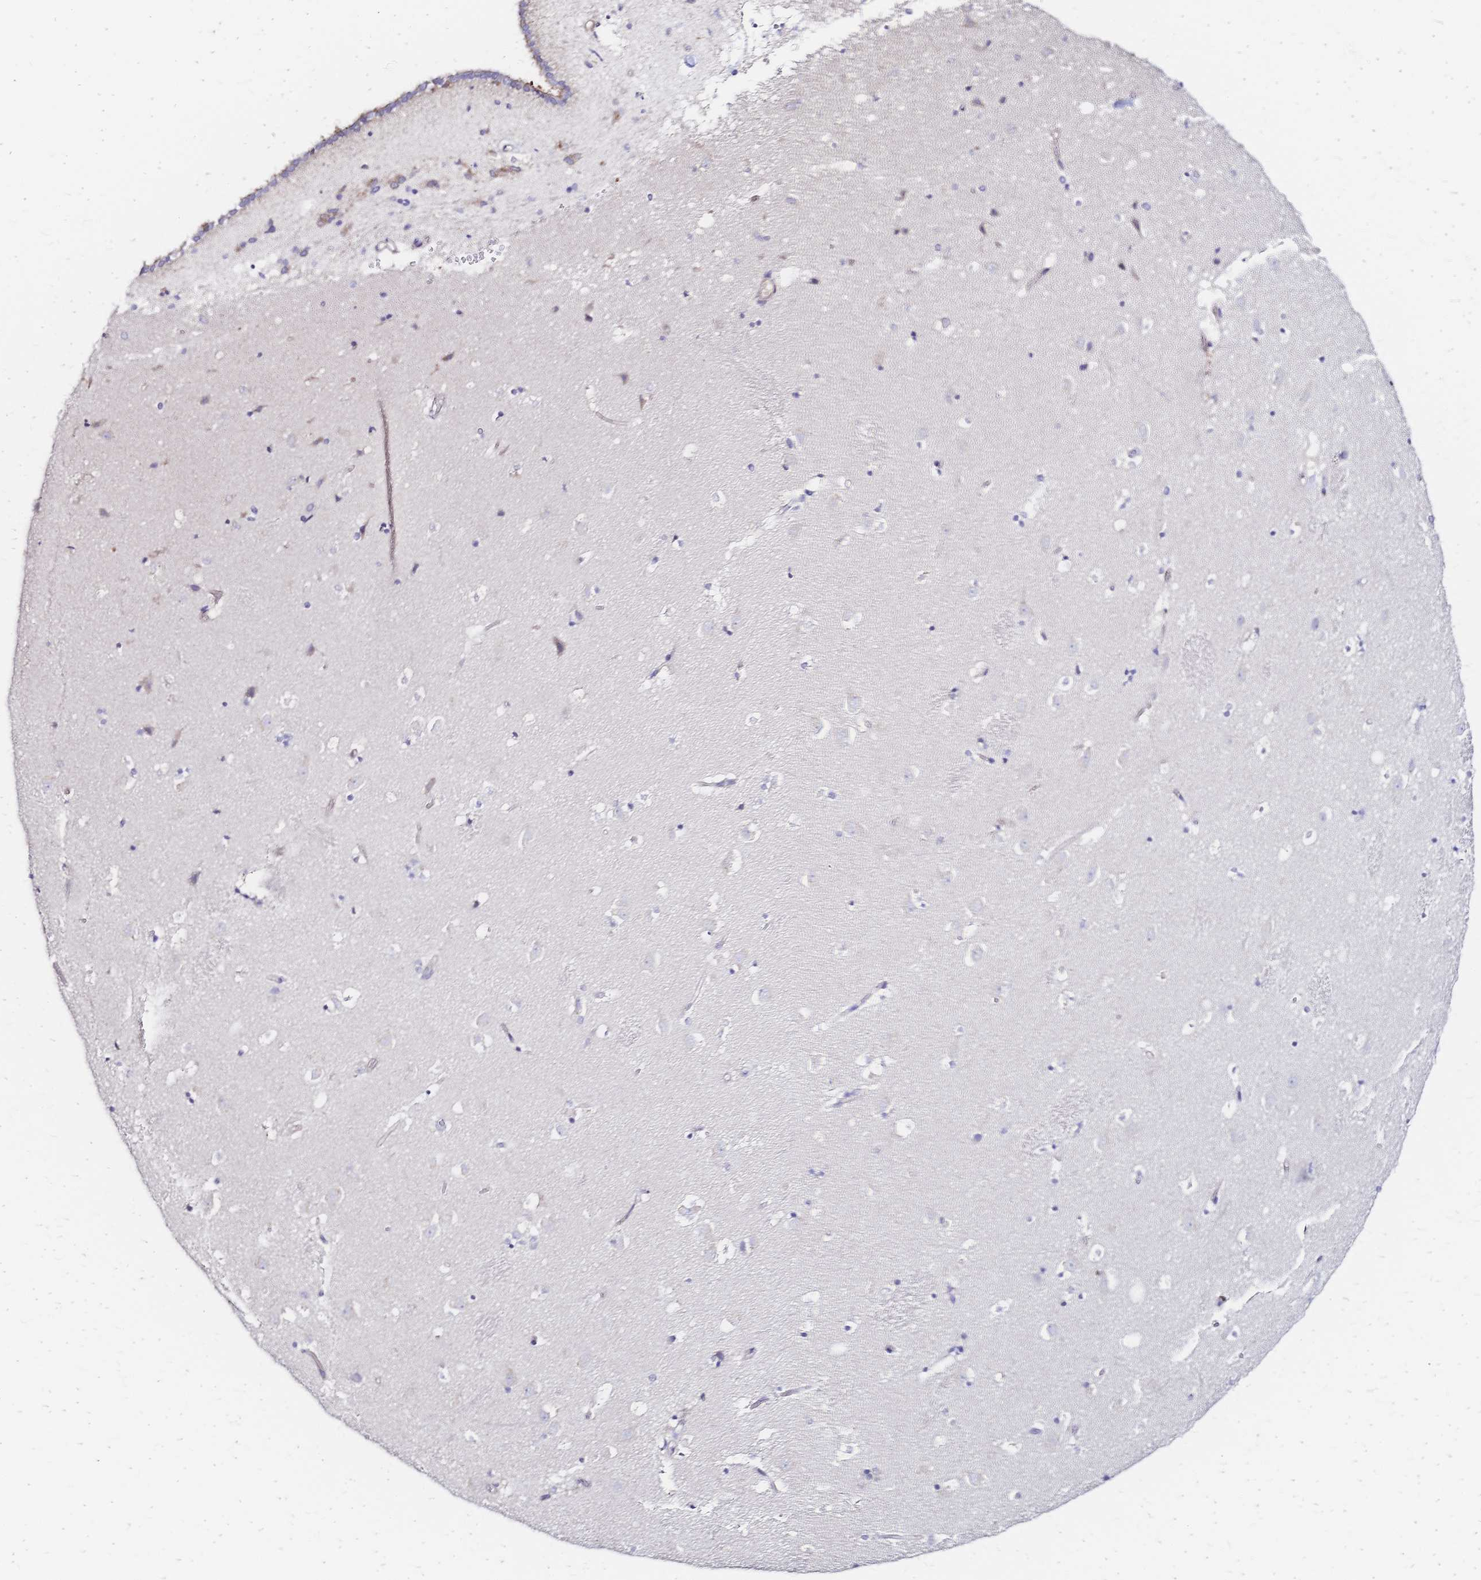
{"staining": {"intensity": "negative", "quantity": "none", "location": "none"}, "tissue": "caudate", "cell_type": "Glial cells", "image_type": "normal", "snomed": [{"axis": "morphology", "description": "Normal tissue, NOS"}, {"axis": "topography", "description": "Lateral ventricle wall"}], "caption": "Glial cells show no significant protein staining in unremarkable caudate. (Immunohistochemistry (ihc), brightfield microscopy, high magnification).", "gene": "SLC5A1", "patient": {"sex": "male", "age": 37}}